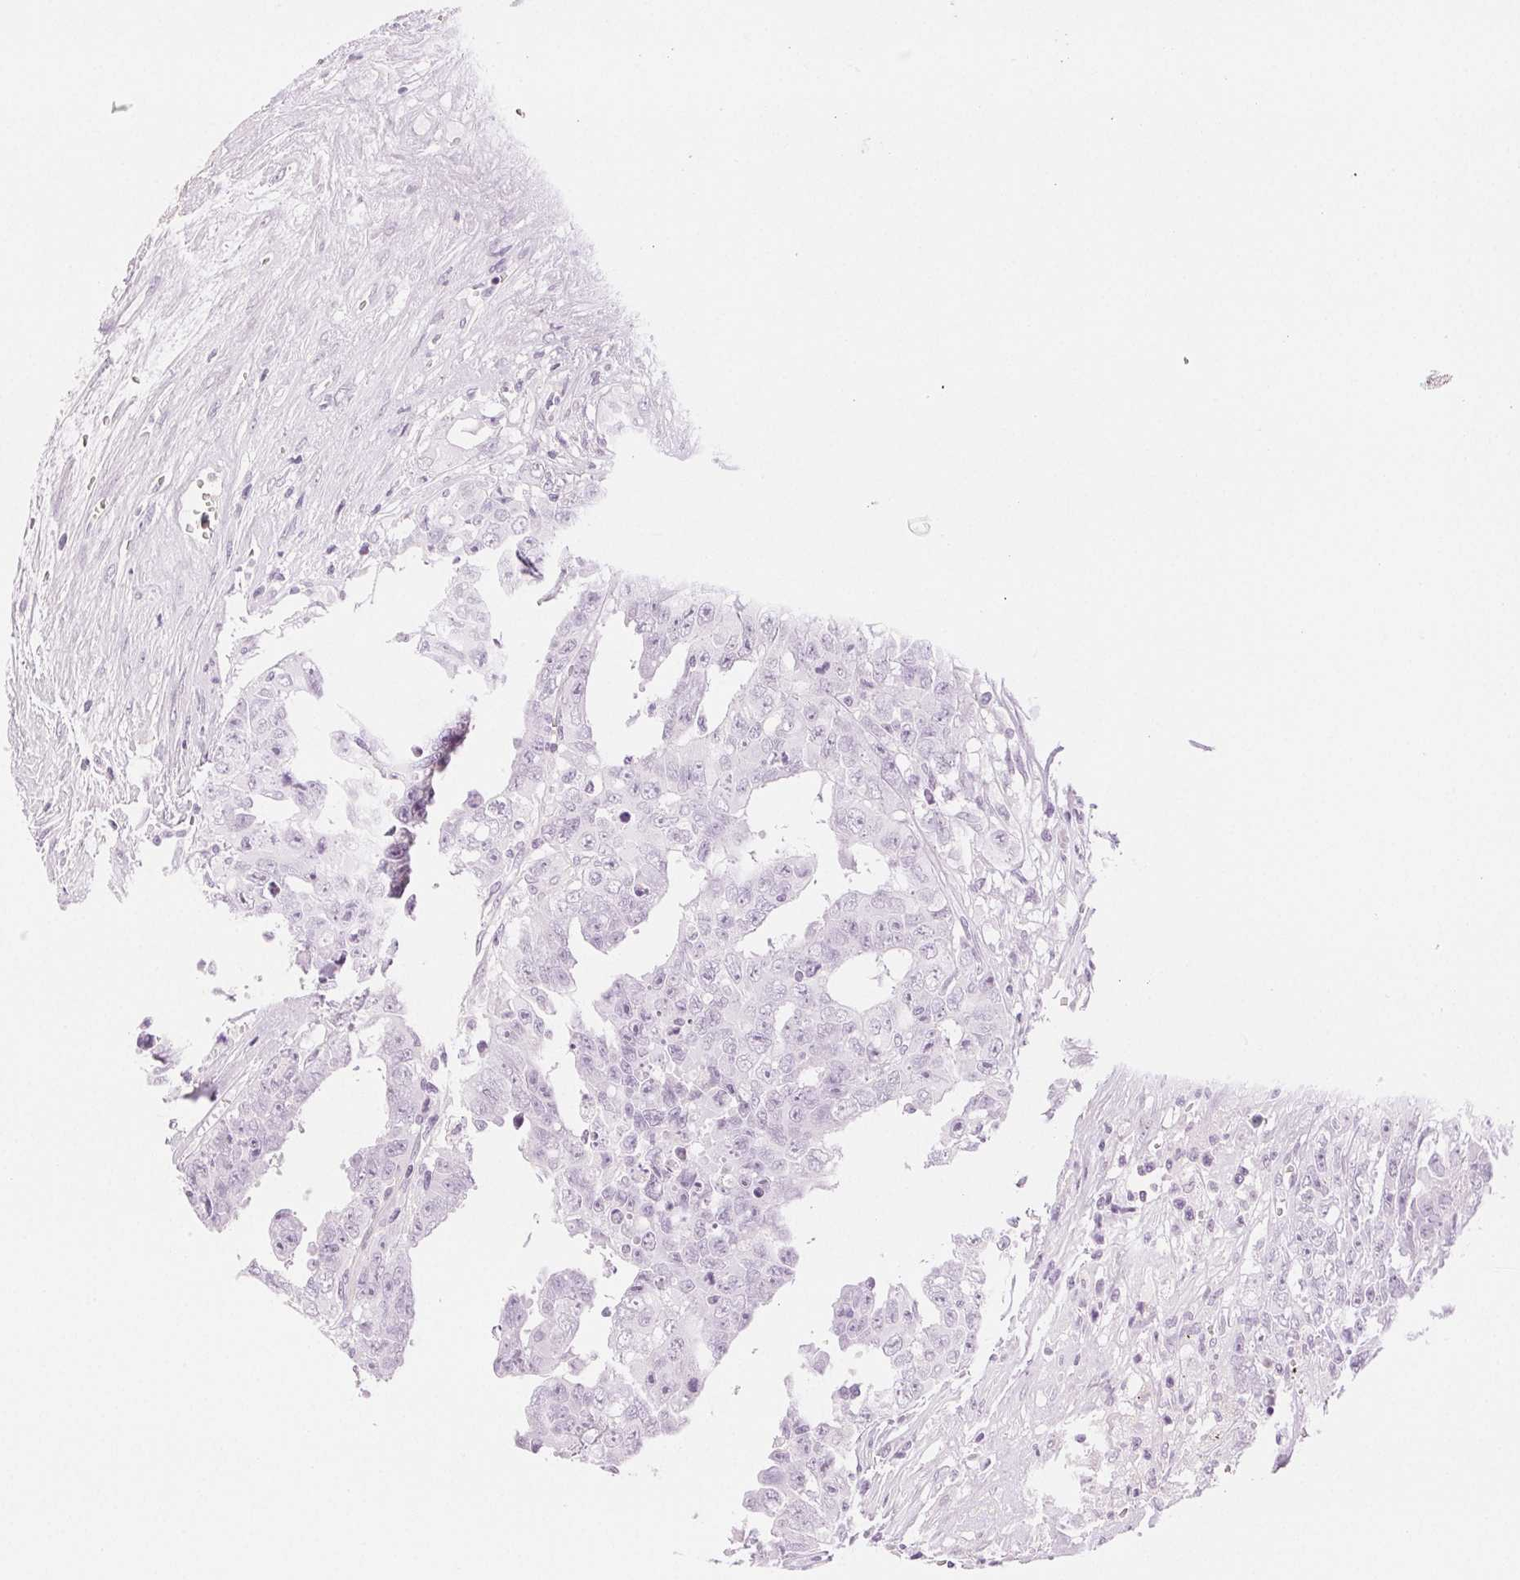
{"staining": {"intensity": "negative", "quantity": "none", "location": "none"}, "tissue": "testis cancer", "cell_type": "Tumor cells", "image_type": "cancer", "snomed": [{"axis": "morphology", "description": "Carcinoma, Embryonal, NOS"}, {"axis": "topography", "description": "Testis"}], "caption": "Histopathology image shows no protein positivity in tumor cells of embryonal carcinoma (testis) tissue.", "gene": "SLC5A2", "patient": {"sex": "male", "age": 24}}